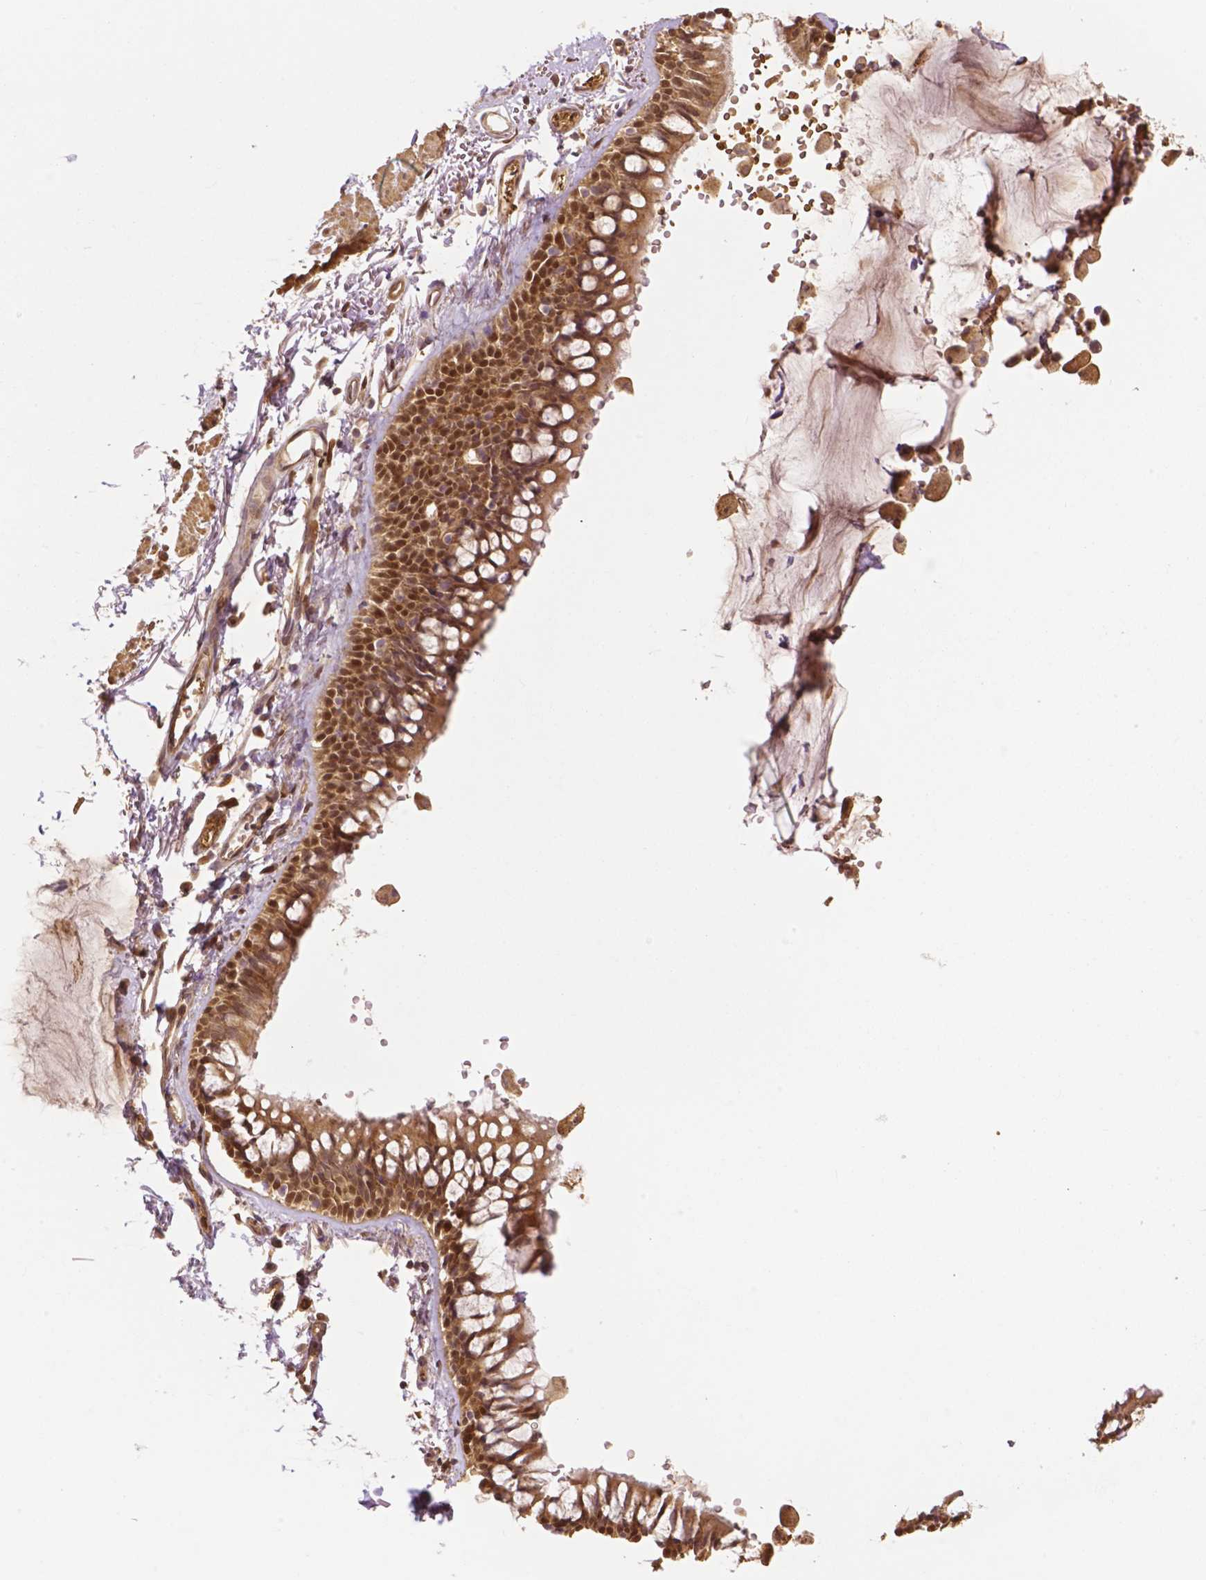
{"staining": {"intensity": "moderate", "quantity": ">75%", "location": "cytoplasmic/membranous,nuclear"}, "tissue": "adipose tissue", "cell_type": "Adipocytes", "image_type": "normal", "snomed": [{"axis": "morphology", "description": "Normal tissue, NOS"}, {"axis": "topography", "description": "Cartilage tissue"}, {"axis": "topography", "description": "Bronchus"}], "caption": "High-magnification brightfield microscopy of benign adipose tissue stained with DAB (3,3'-diaminobenzidine) (brown) and counterstained with hematoxylin (blue). adipocytes exhibit moderate cytoplasmic/membranous,nuclear expression is identified in approximately>75% of cells.", "gene": "YAP1", "patient": {"sex": "female", "age": 79}}